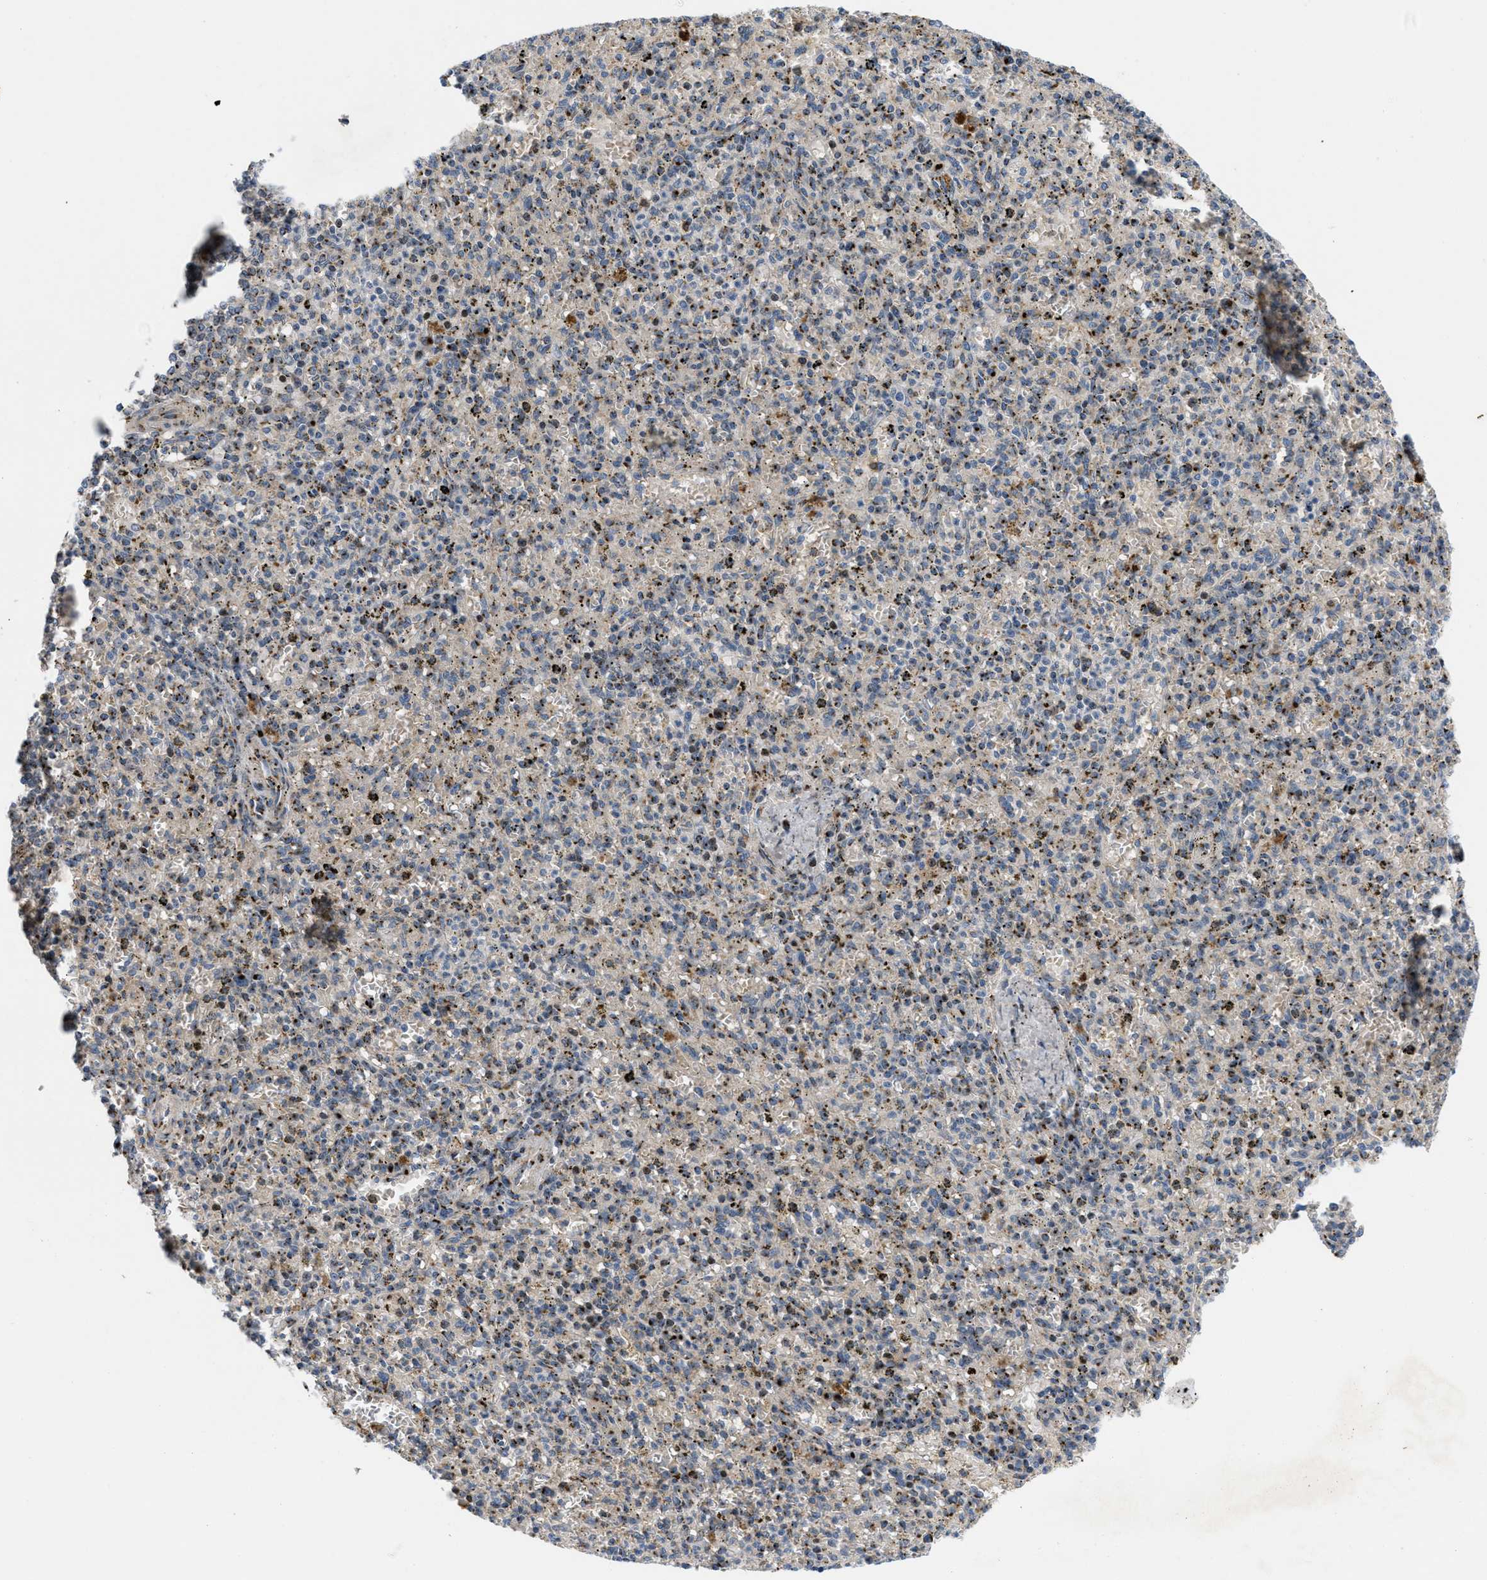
{"staining": {"intensity": "strong", "quantity": "25%-75%", "location": "cytoplasmic/membranous"}, "tissue": "spleen", "cell_type": "Cells in red pulp", "image_type": "normal", "snomed": [{"axis": "morphology", "description": "Normal tissue, NOS"}, {"axis": "topography", "description": "Spleen"}], "caption": "Protein positivity by IHC reveals strong cytoplasmic/membranous positivity in about 25%-75% of cells in red pulp in benign spleen.", "gene": "ZNF70", "patient": {"sex": "male", "age": 72}}